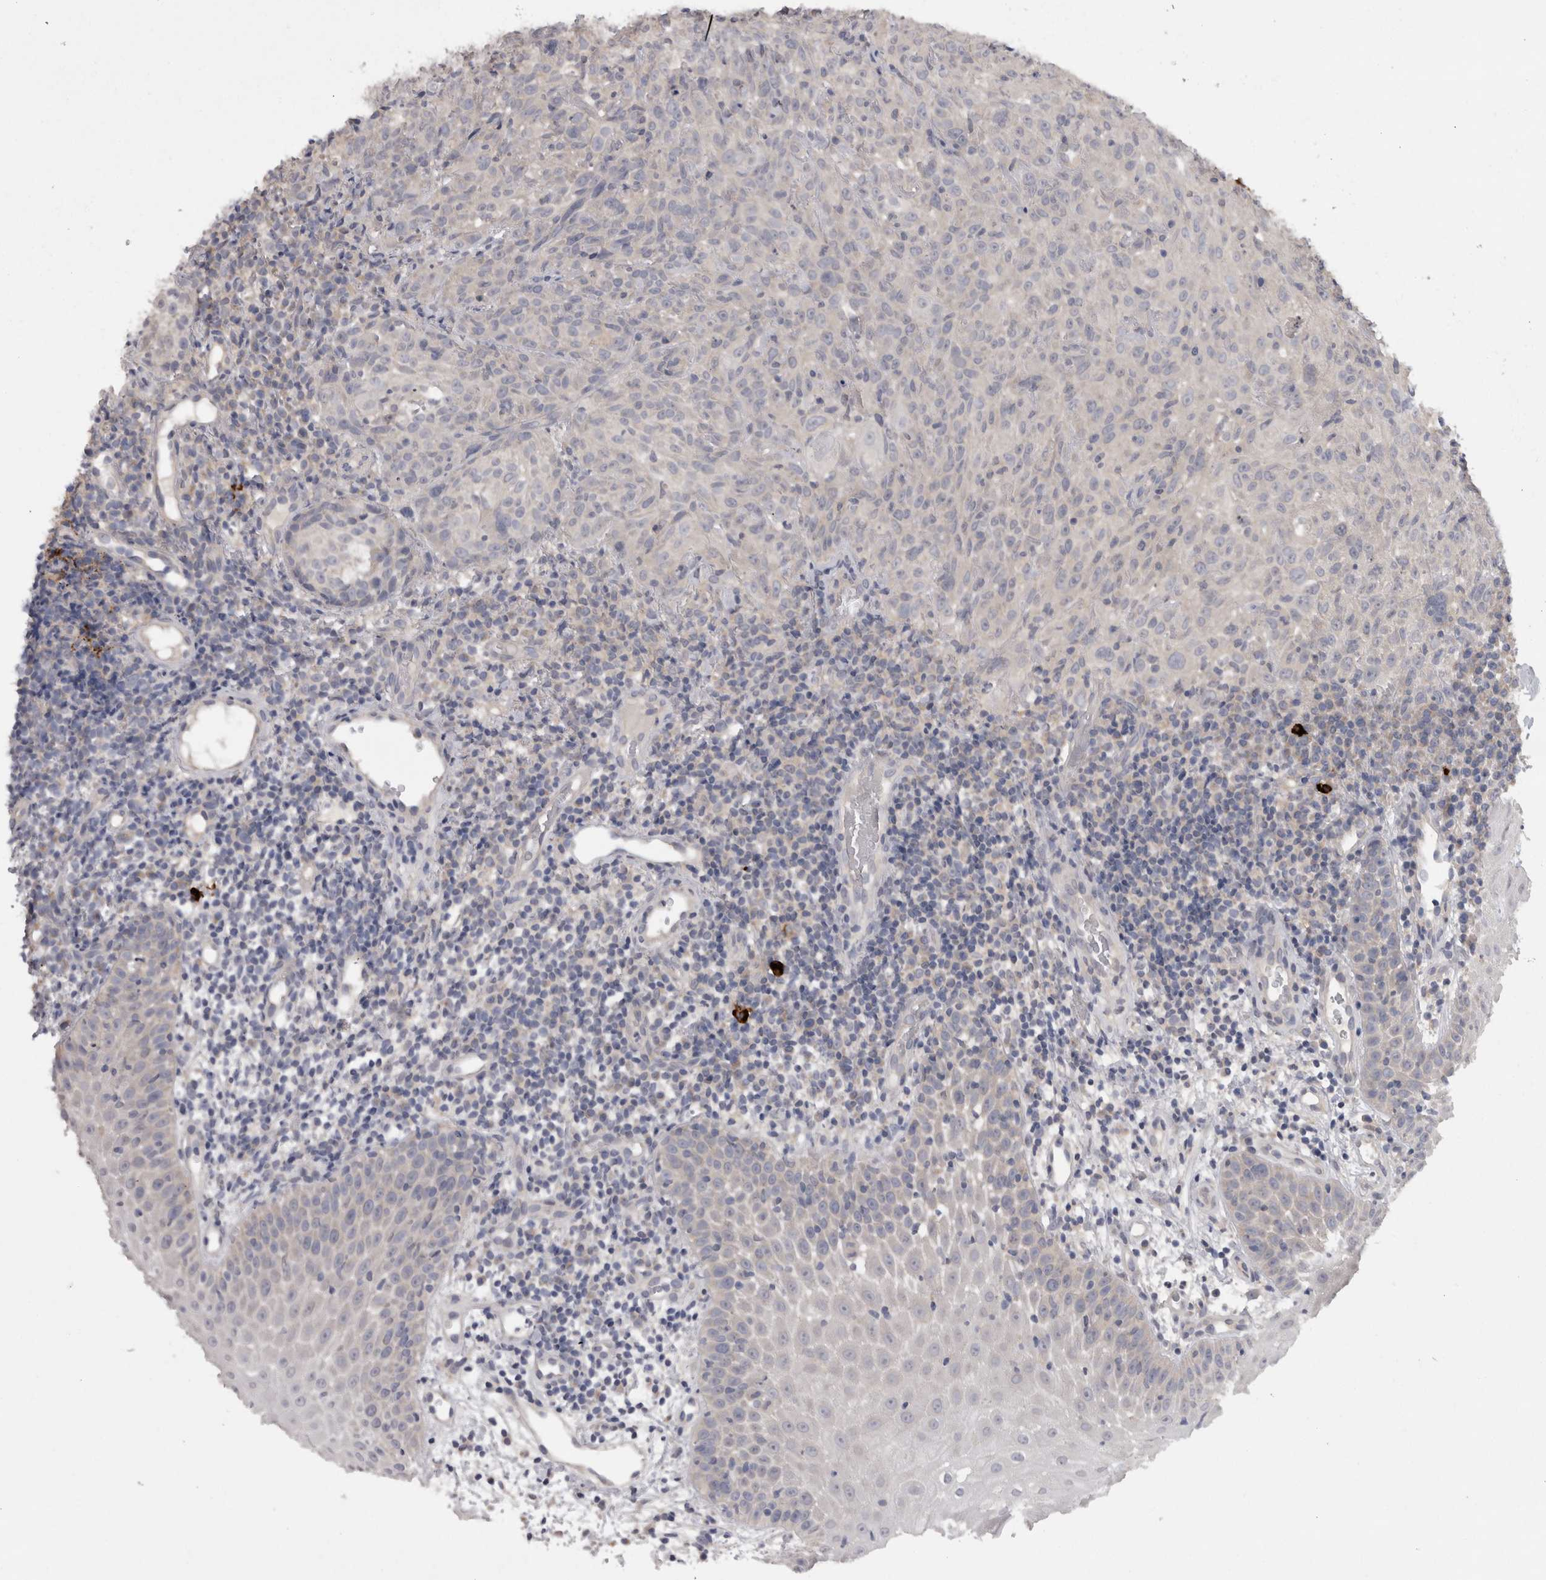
{"staining": {"intensity": "negative", "quantity": "none", "location": "none"}, "tissue": "oral mucosa", "cell_type": "Squamous epithelial cells", "image_type": "normal", "snomed": [{"axis": "morphology", "description": "Normal tissue, NOS"}, {"axis": "topography", "description": "Oral tissue"}], "caption": "DAB immunohistochemical staining of unremarkable human oral mucosa demonstrates no significant expression in squamous epithelial cells.", "gene": "LRRC40", "patient": {"sex": "male", "age": 60}}